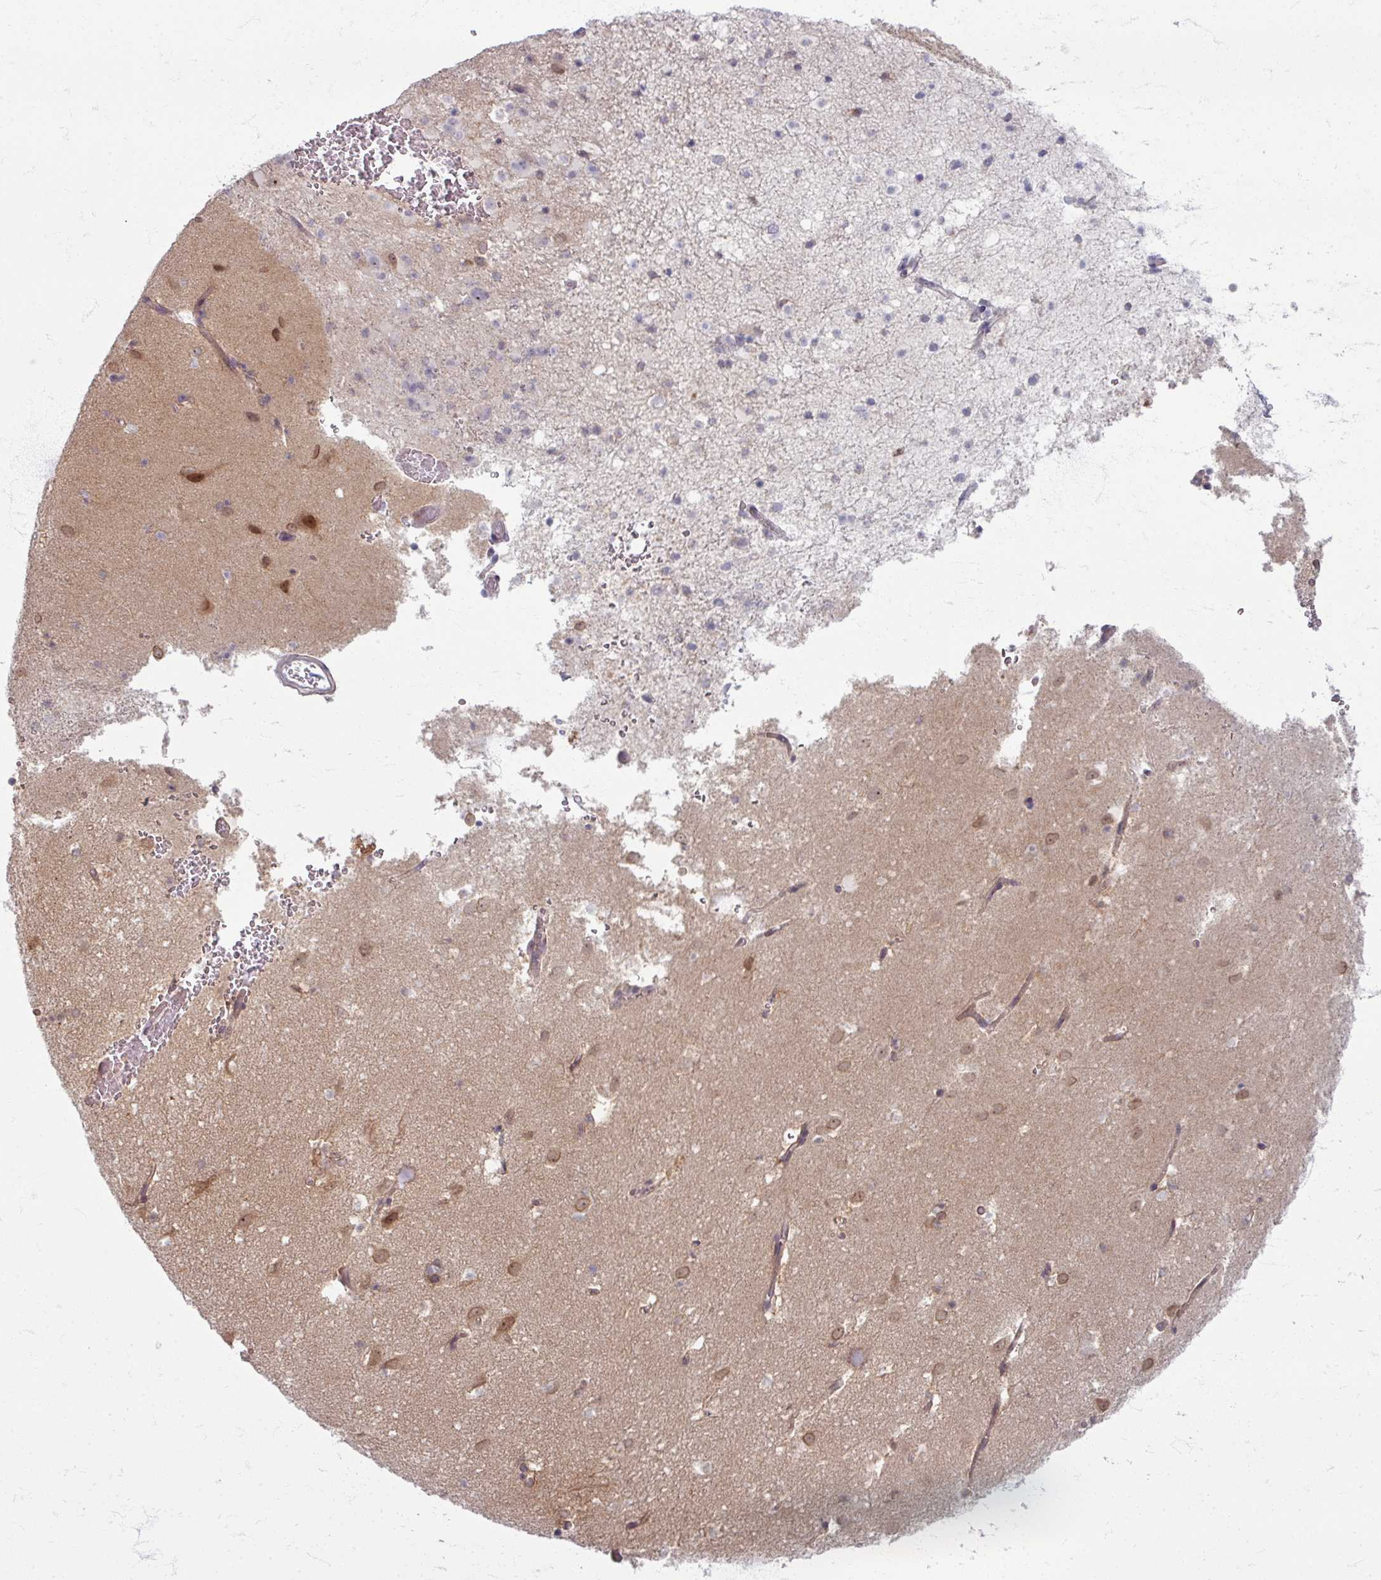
{"staining": {"intensity": "negative", "quantity": "none", "location": "none"}, "tissue": "caudate", "cell_type": "Glial cells", "image_type": "normal", "snomed": [{"axis": "morphology", "description": "Normal tissue, NOS"}, {"axis": "topography", "description": "Lateral ventricle wall"}], "caption": "A high-resolution image shows IHC staining of normal caudate, which reveals no significant expression in glial cells. (DAB immunohistochemistry (IHC), high magnification).", "gene": "TTLL7", "patient": {"sex": "male", "age": 37}}